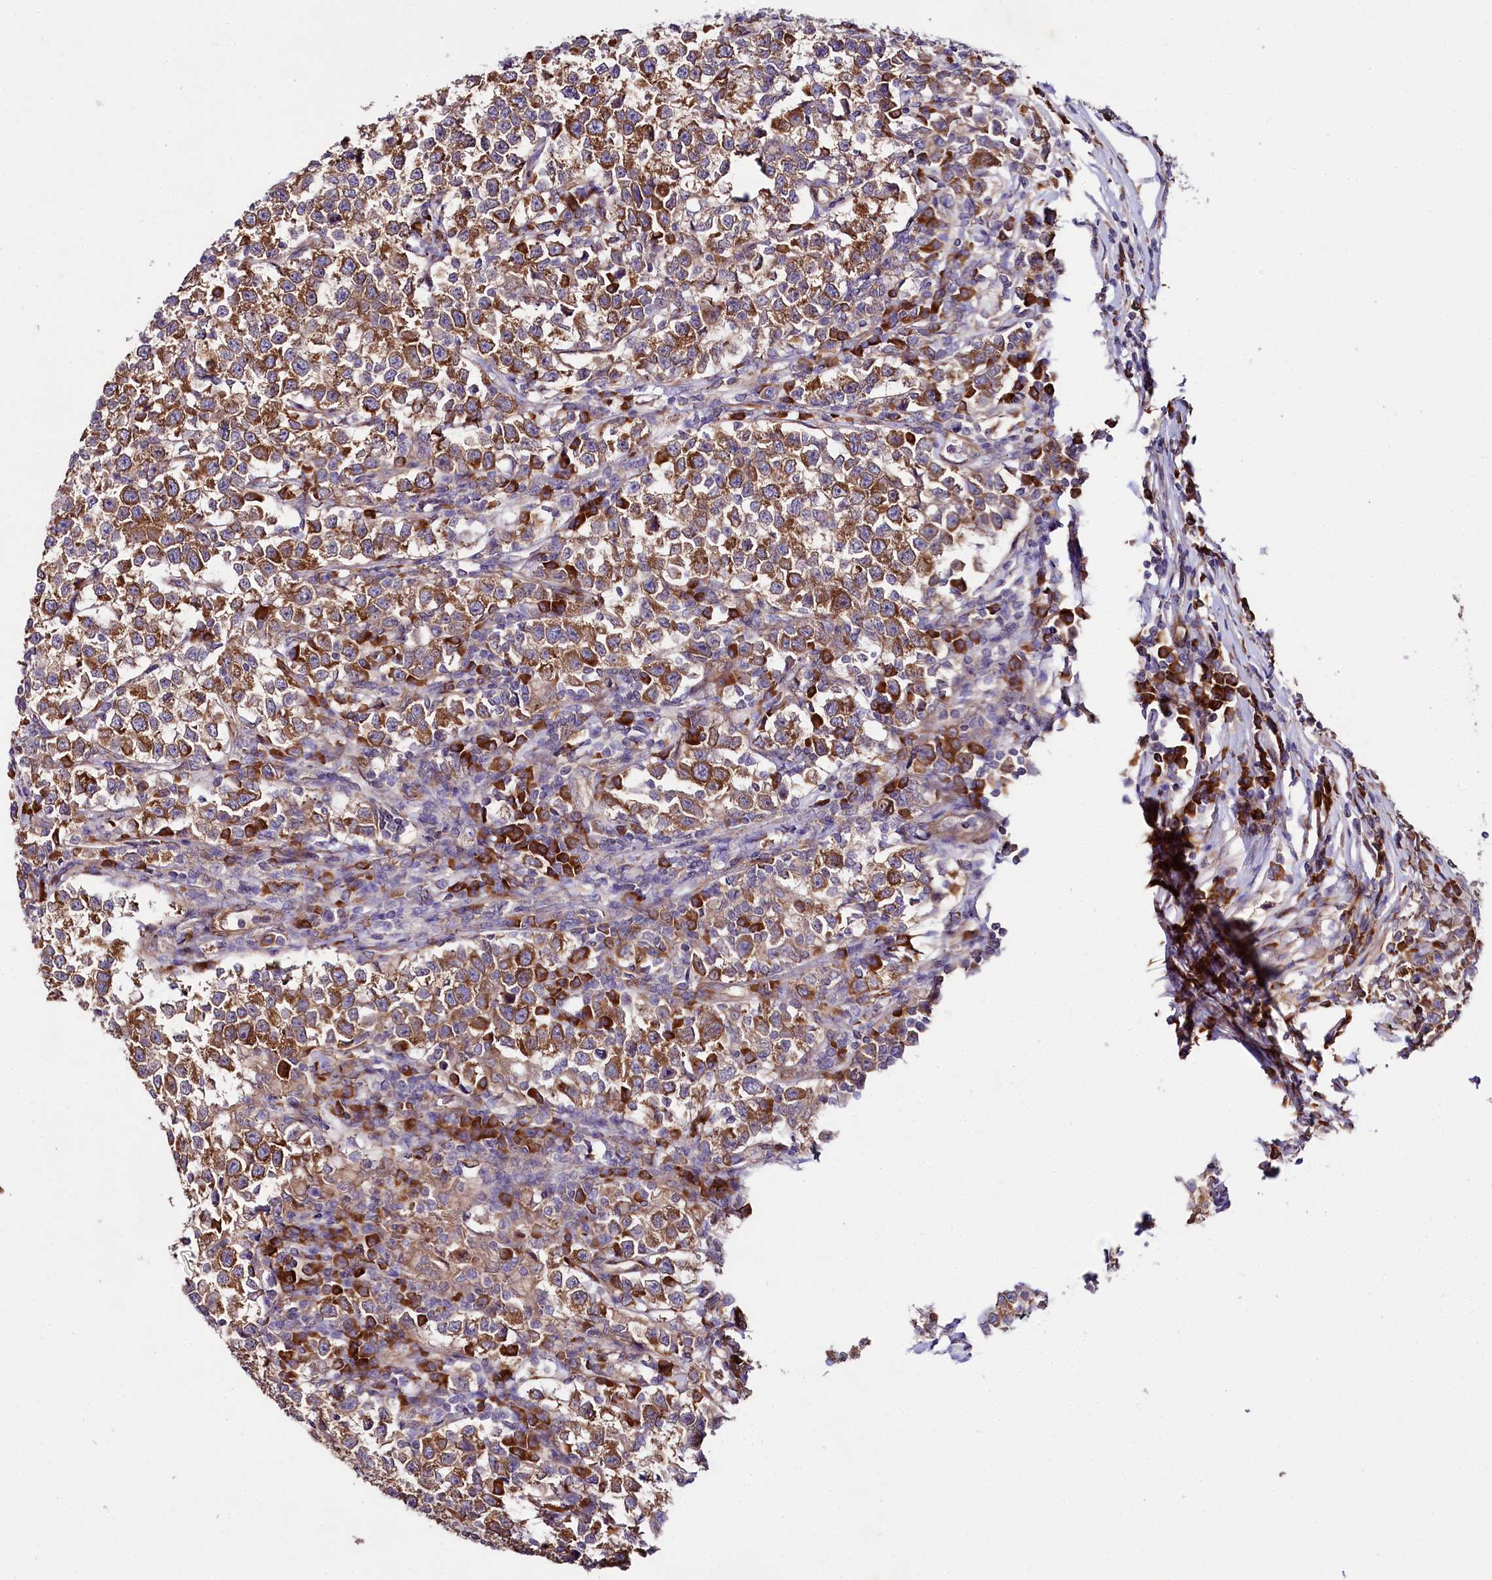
{"staining": {"intensity": "moderate", "quantity": ">75%", "location": "cytoplasmic/membranous"}, "tissue": "testis cancer", "cell_type": "Tumor cells", "image_type": "cancer", "snomed": [{"axis": "morphology", "description": "Normal tissue, NOS"}, {"axis": "morphology", "description": "Seminoma, NOS"}, {"axis": "topography", "description": "Testis"}], "caption": "A medium amount of moderate cytoplasmic/membranous staining is appreciated in about >75% of tumor cells in testis cancer tissue. (brown staining indicates protein expression, while blue staining denotes nuclei).", "gene": "SPATS2", "patient": {"sex": "male", "age": 43}}